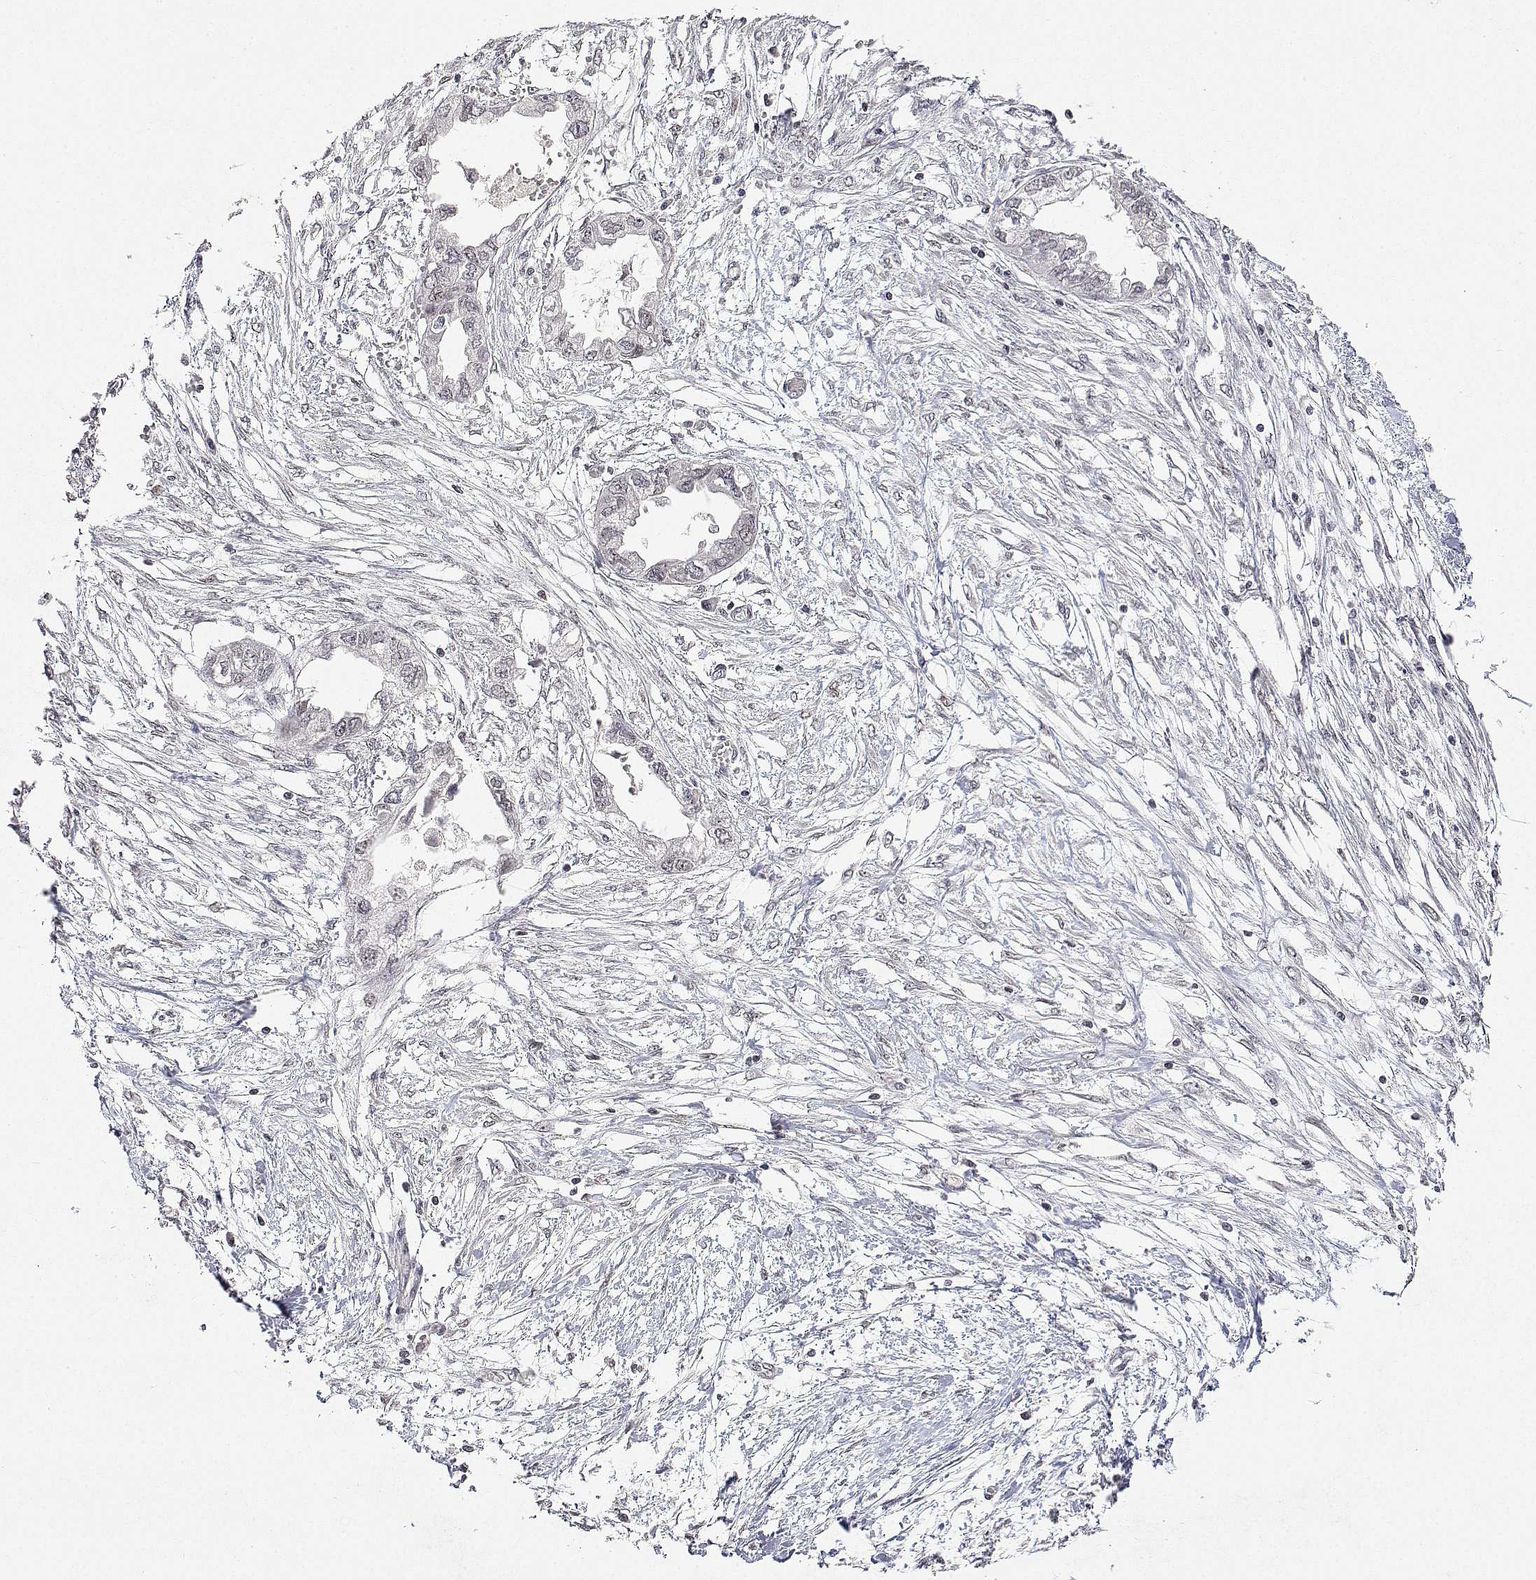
{"staining": {"intensity": "negative", "quantity": "none", "location": "none"}, "tissue": "endometrial cancer", "cell_type": "Tumor cells", "image_type": "cancer", "snomed": [{"axis": "morphology", "description": "Adenocarcinoma, NOS"}, {"axis": "morphology", "description": "Adenocarcinoma, metastatic, NOS"}, {"axis": "topography", "description": "Adipose tissue"}, {"axis": "topography", "description": "Endometrium"}], "caption": "High power microscopy photomicrograph of an IHC micrograph of endometrial cancer (metastatic adenocarcinoma), revealing no significant positivity in tumor cells.", "gene": "XPC", "patient": {"sex": "female", "age": 67}}